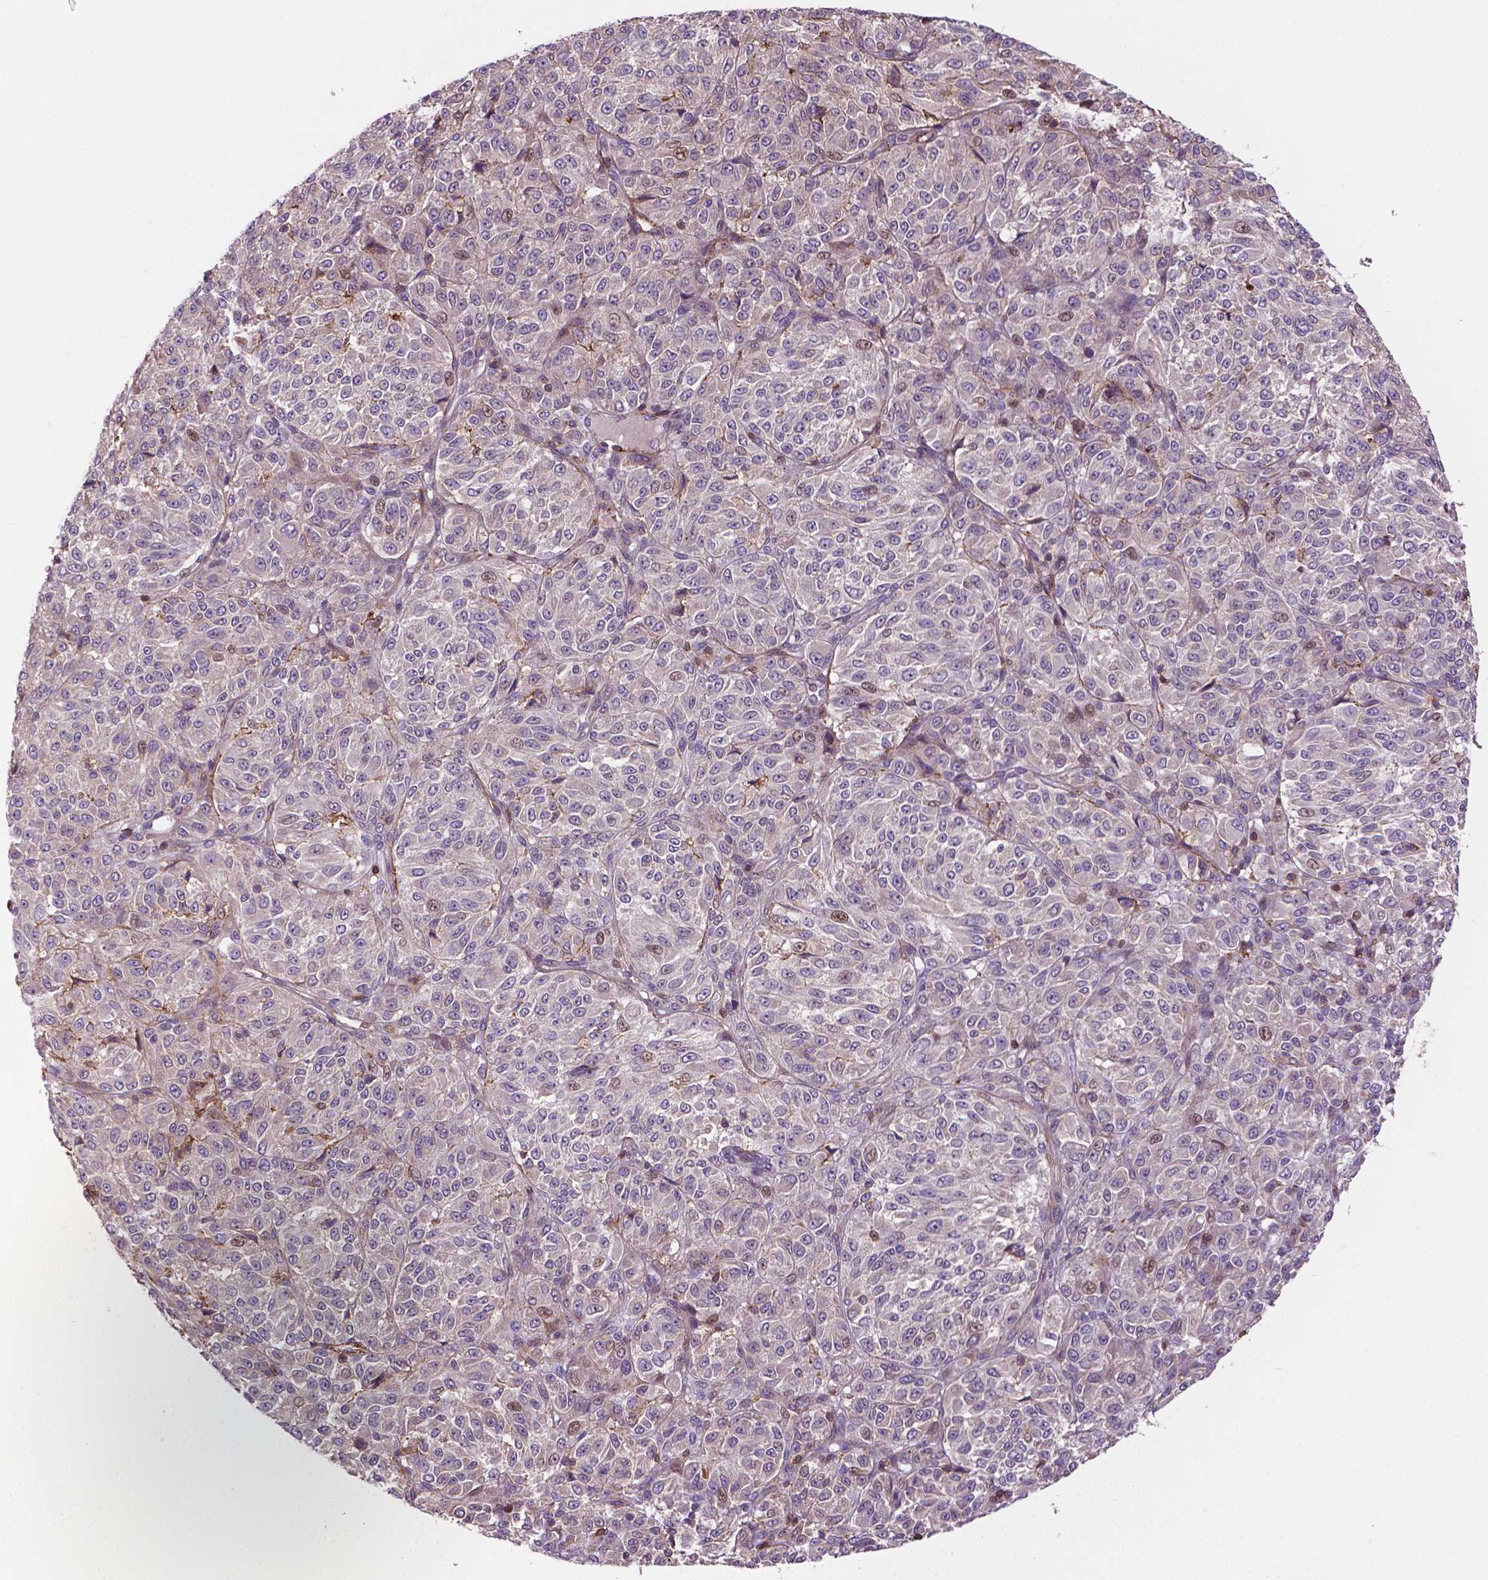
{"staining": {"intensity": "negative", "quantity": "none", "location": "none"}, "tissue": "melanoma", "cell_type": "Tumor cells", "image_type": "cancer", "snomed": [{"axis": "morphology", "description": "Malignant melanoma, Metastatic site"}, {"axis": "topography", "description": "Brain"}], "caption": "This image is of melanoma stained with immunohistochemistry to label a protein in brown with the nuclei are counter-stained blue. There is no expression in tumor cells.", "gene": "ACAD10", "patient": {"sex": "female", "age": 56}}